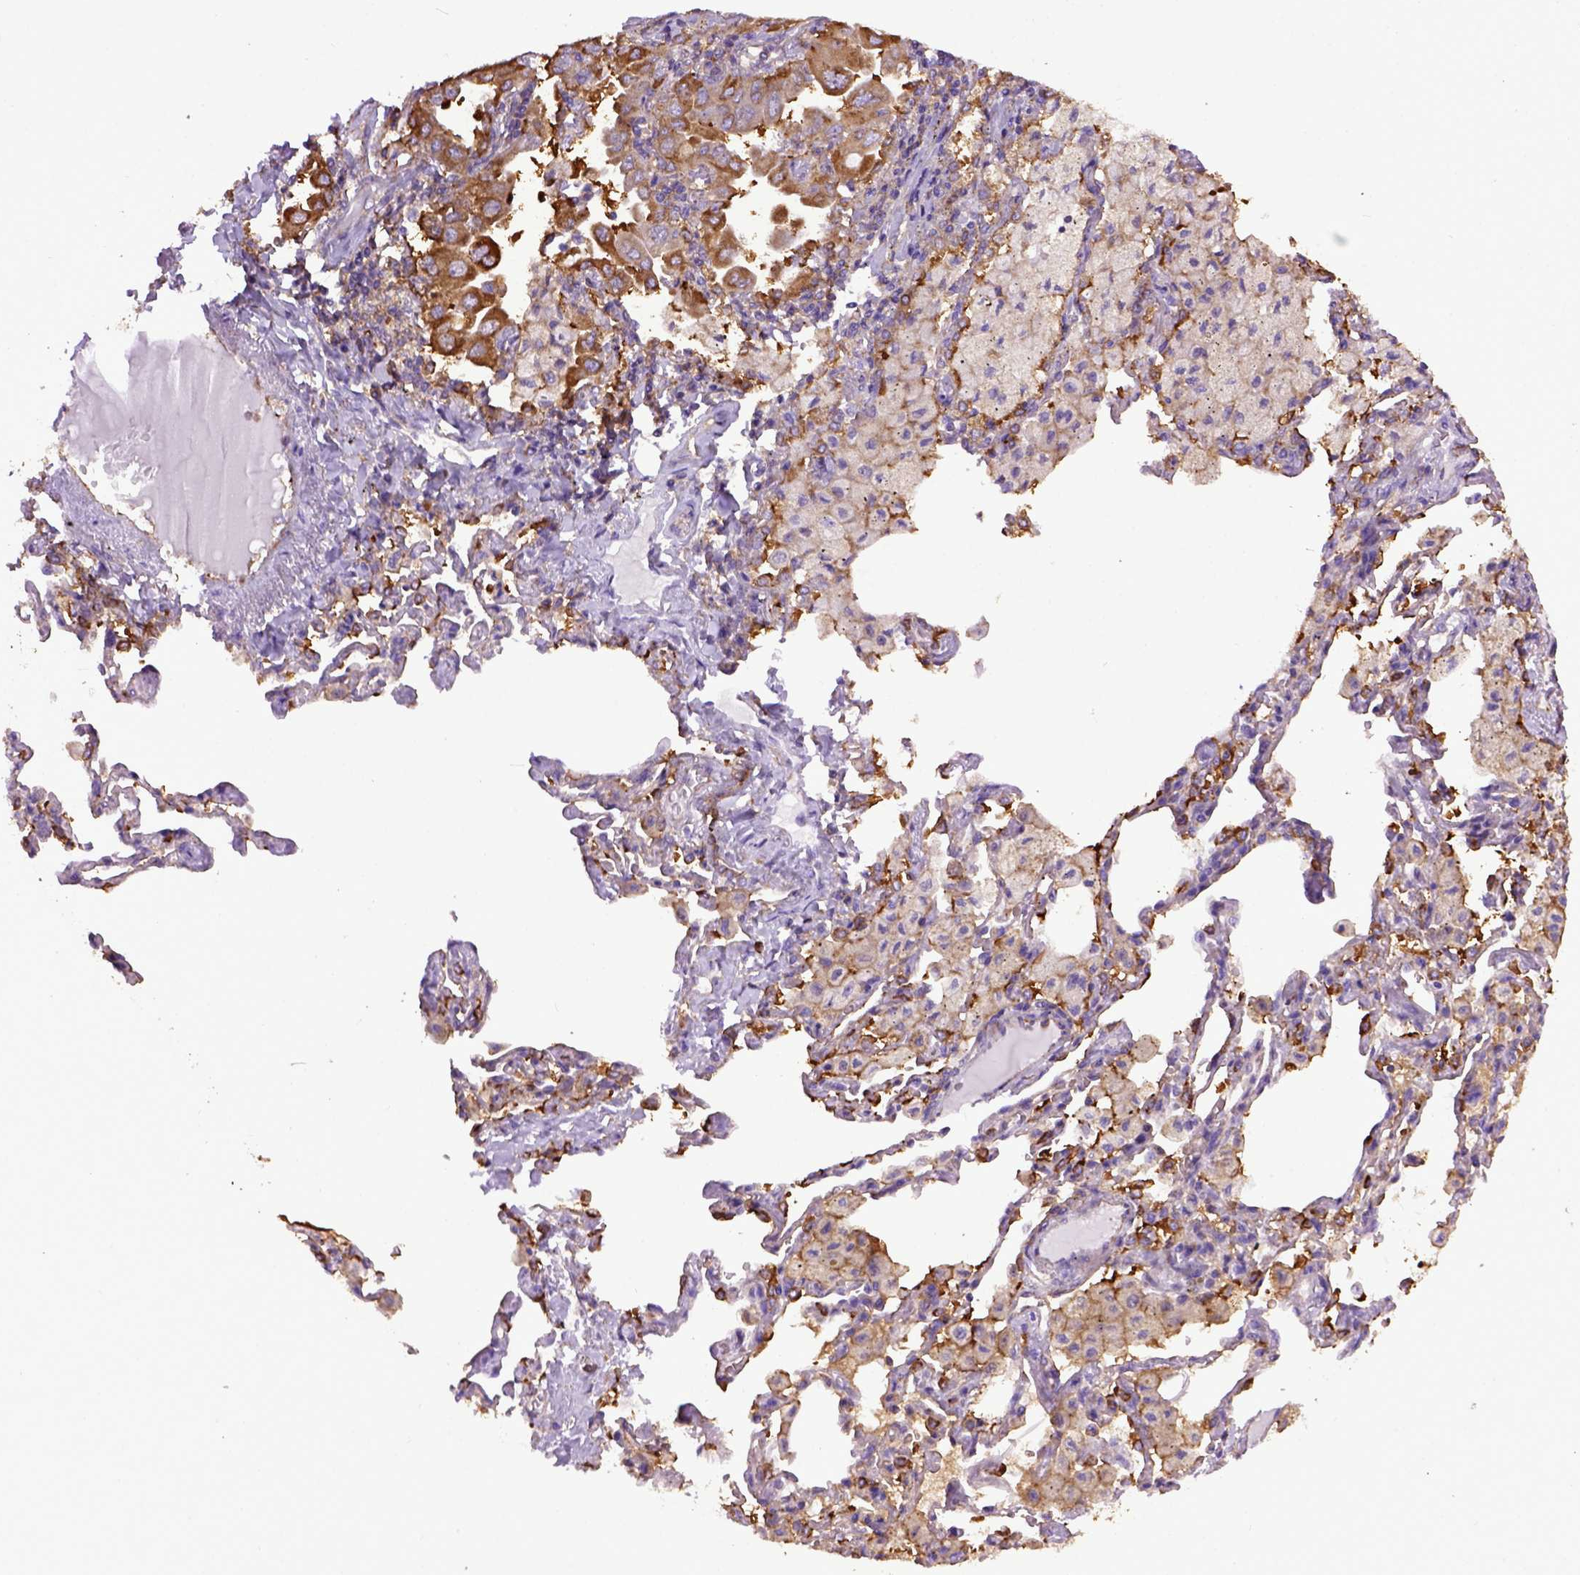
{"staining": {"intensity": "moderate", "quantity": ">75%", "location": "cytoplasmic/membranous"}, "tissue": "lung cancer", "cell_type": "Tumor cells", "image_type": "cancer", "snomed": [{"axis": "morphology", "description": "Adenocarcinoma, NOS"}, {"axis": "topography", "description": "Lung"}], "caption": "IHC micrograph of adenocarcinoma (lung) stained for a protein (brown), which displays medium levels of moderate cytoplasmic/membranous positivity in about >75% of tumor cells.", "gene": "MVP", "patient": {"sex": "male", "age": 64}}